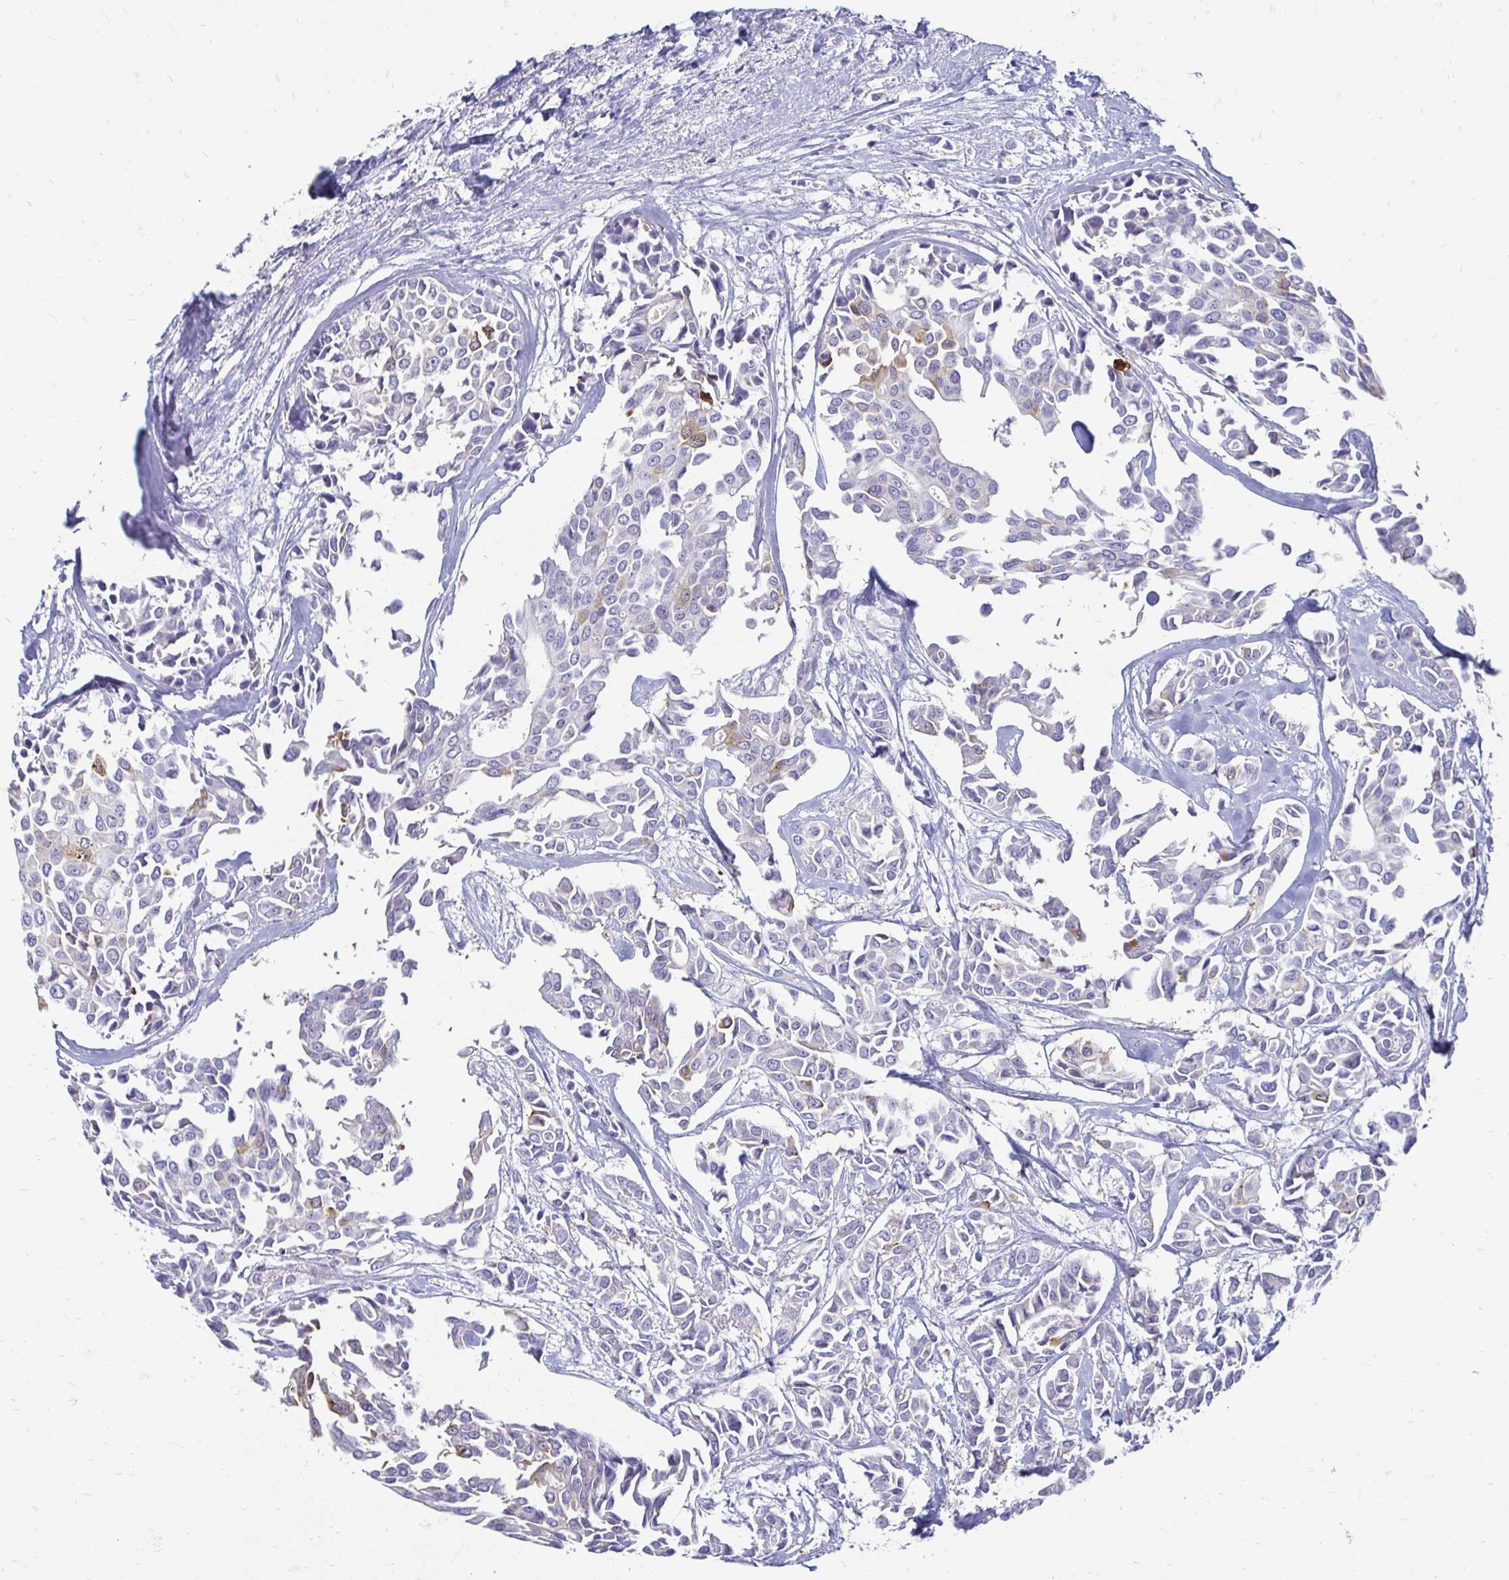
{"staining": {"intensity": "weak", "quantity": "<25%", "location": "cytoplasmic/membranous"}, "tissue": "breast cancer", "cell_type": "Tumor cells", "image_type": "cancer", "snomed": [{"axis": "morphology", "description": "Duct carcinoma"}, {"axis": "topography", "description": "Breast"}], "caption": "High magnification brightfield microscopy of breast cancer stained with DAB (brown) and counterstained with hematoxylin (blue): tumor cells show no significant expression.", "gene": "PEG10", "patient": {"sex": "female", "age": 54}}